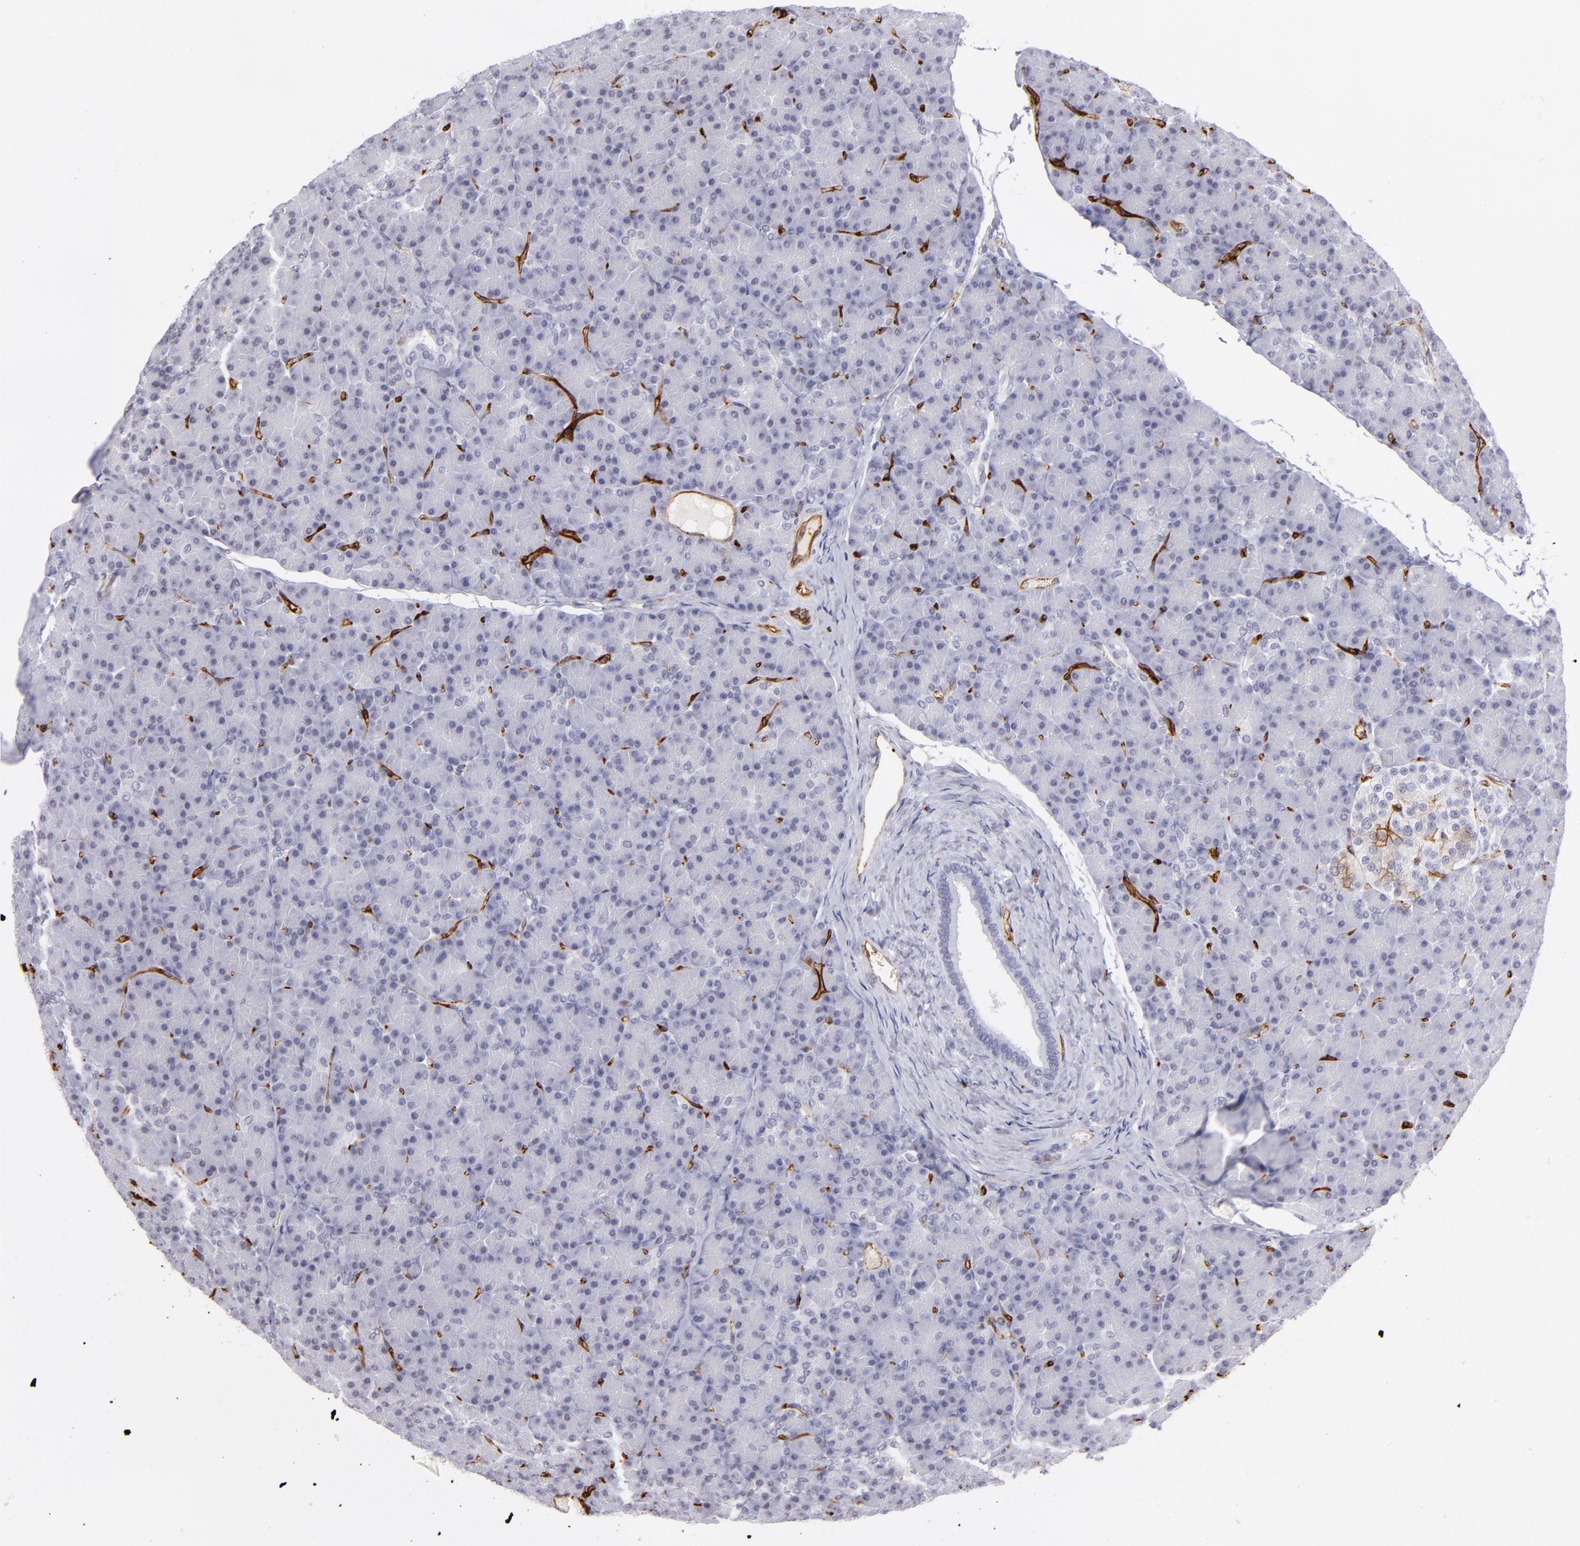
{"staining": {"intensity": "negative", "quantity": "none", "location": "none"}, "tissue": "pancreas", "cell_type": "Exocrine glandular cells", "image_type": "normal", "snomed": [{"axis": "morphology", "description": "Normal tissue, NOS"}, {"axis": "topography", "description": "Pancreas"}], "caption": "Normal pancreas was stained to show a protein in brown. There is no significant expression in exocrine glandular cells. (Immunohistochemistry, brightfield microscopy, high magnification).", "gene": "THBD", "patient": {"sex": "female", "age": 43}}